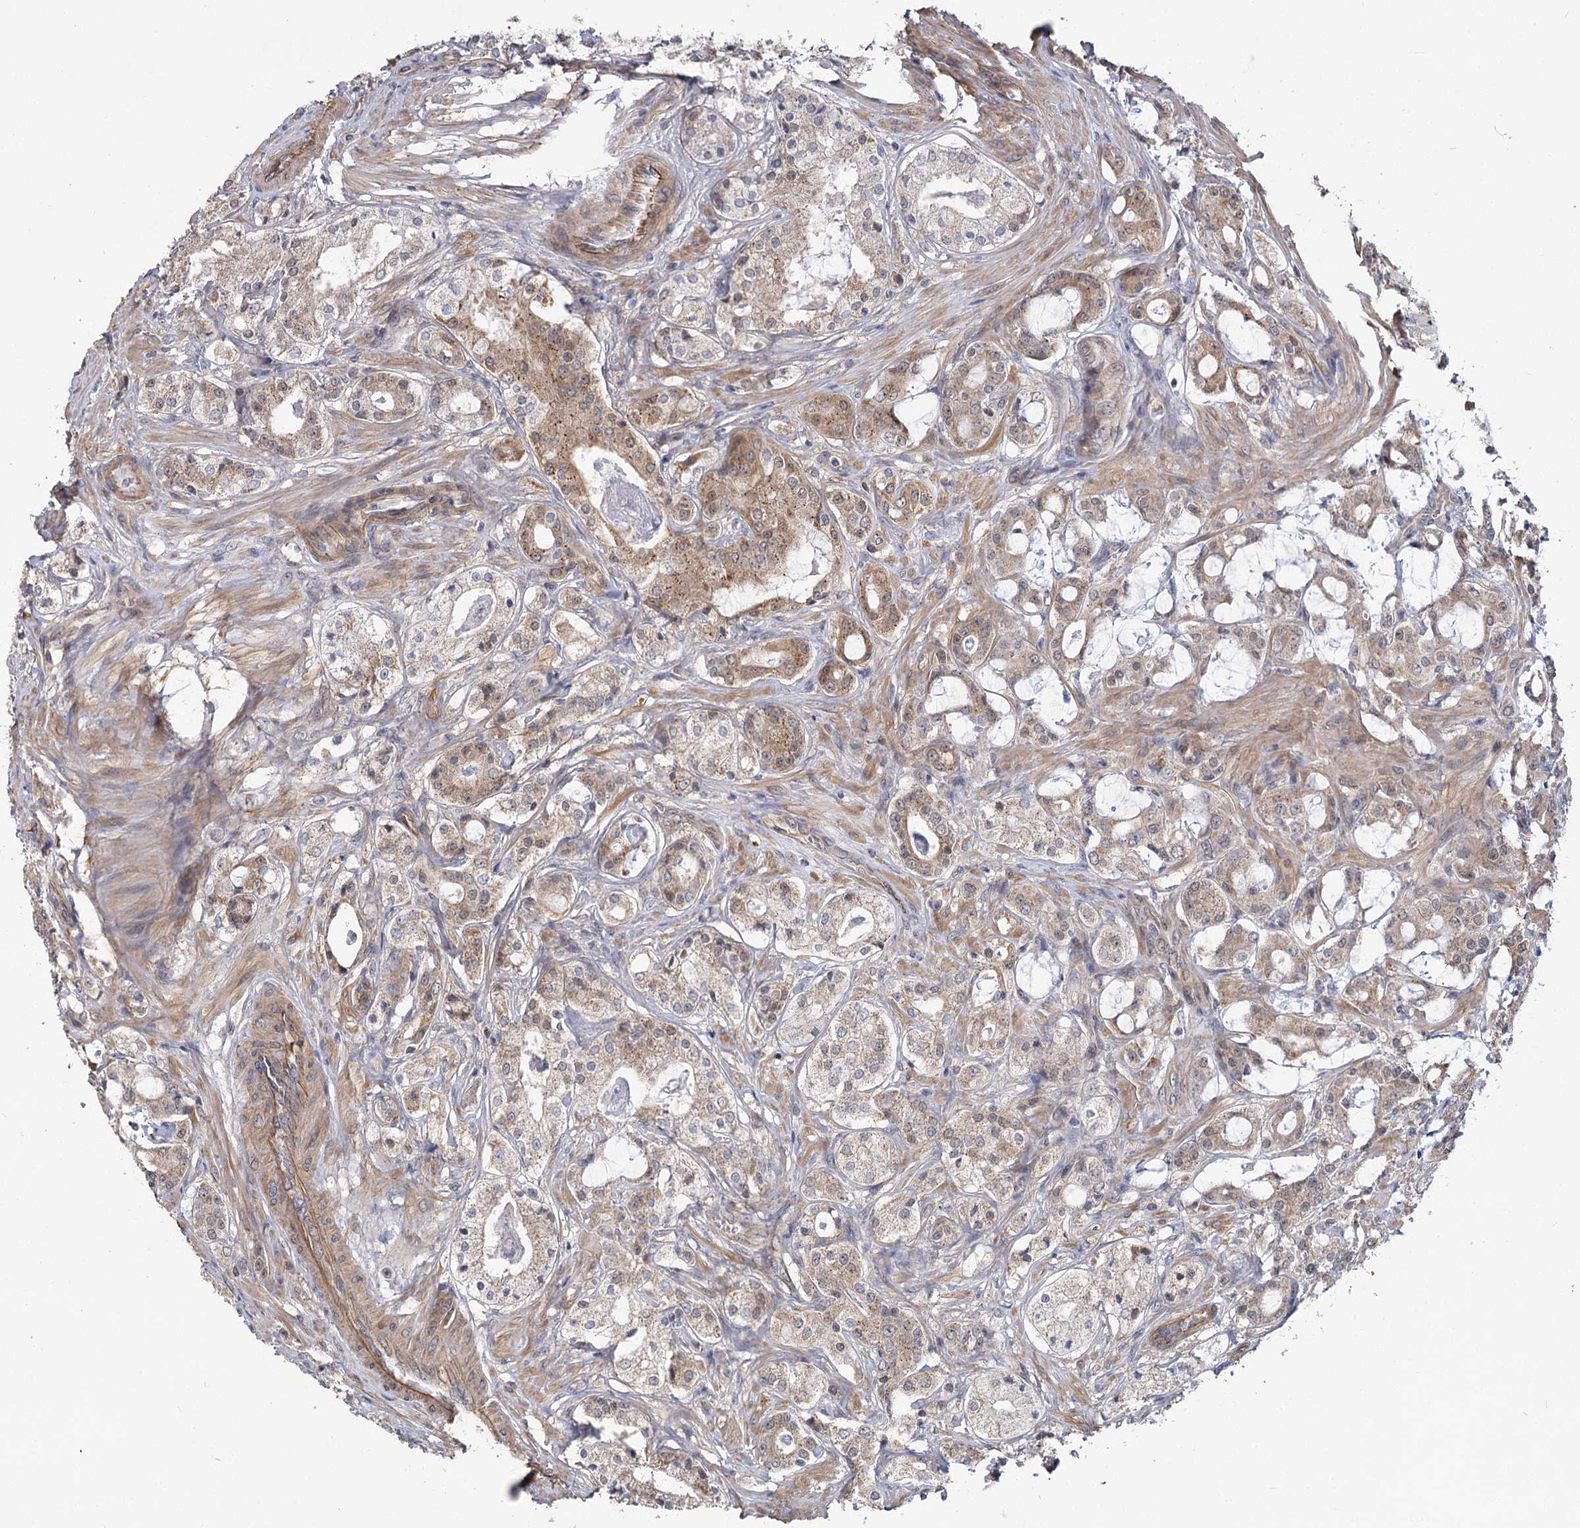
{"staining": {"intensity": "moderate", "quantity": "<25%", "location": "cytoplasmic/membranous"}, "tissue": "prostate cancer", "cell_type": "Tumor cells", "image_type": "cancer", "snomed": [{"axis": "morphology", "description": "Adenocarcinoma, High grade"}, {"axis": "topography", "description": "Prostate"}], "caption": "About <25% of tumor cells in high-grade adenocarcinoma (prostate) exhibit moderate cytoplasmic/membranous protein expression as visualized by brown immunohistochemical staining.", "gene": "TBC1D9B", "patient": {"sex": "male", "age": 63}}